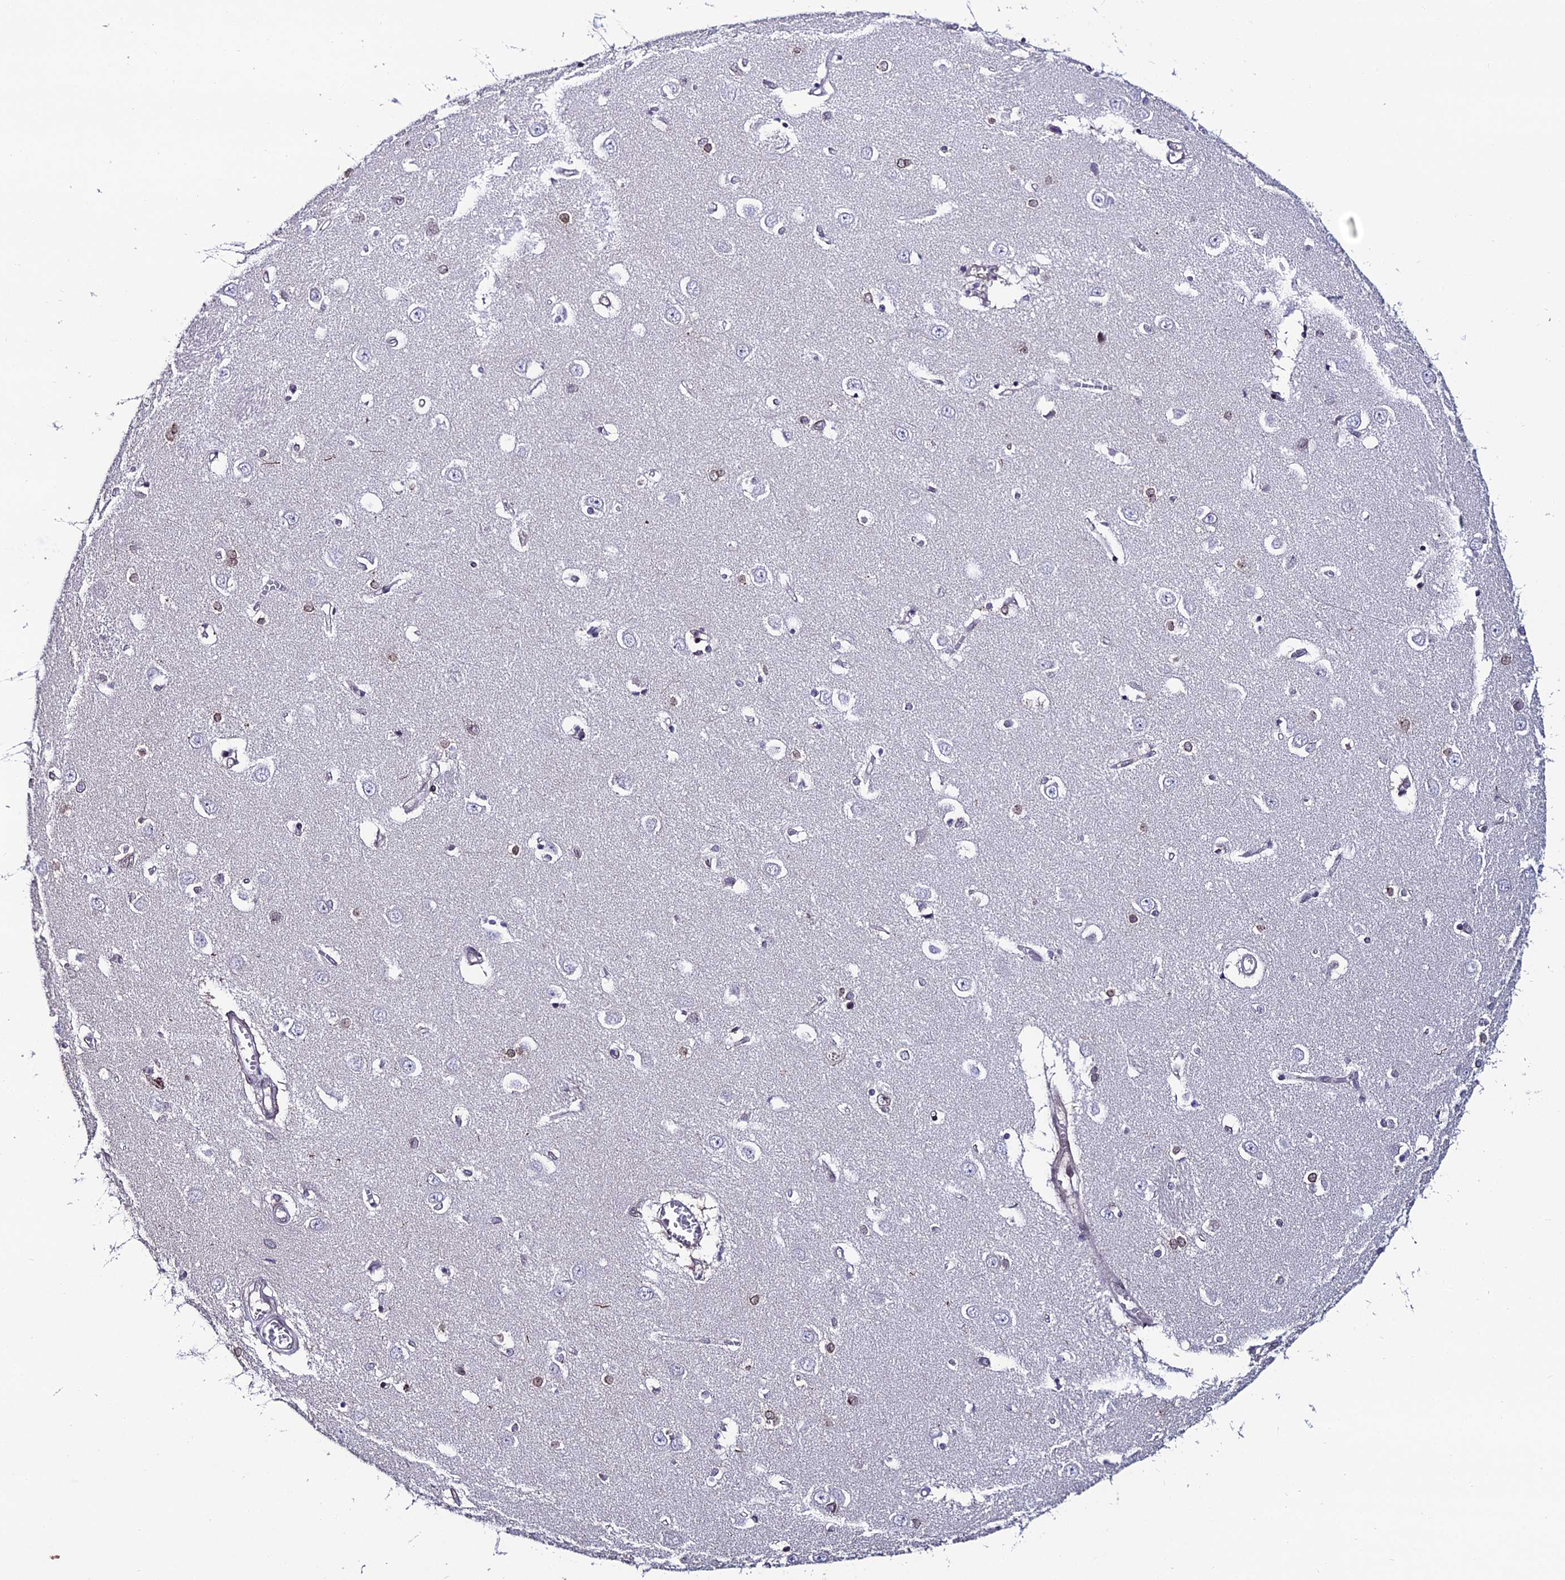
{"staining": {"intensity": "moderate", "quantity": "<25%", "location": "cytoplasmic/membranous,nuclear"}, "tissue": "caudate", "cell_type": "Glial cells", "image_type": "normal", "snomed": [{"axis": "morphology", "description": "Normal tissue, NOS"}, {"axis": "topography", "description": "Lateral ventricle wall"}], "caption": "Protein staining by IHC exhibits moderate cytoplasmic/membranous,nuclear staining in approximately <25% of glial cells in normal caudate.", "gene": "DDX19A", "patient": {"sex": "male", "age": 37}}